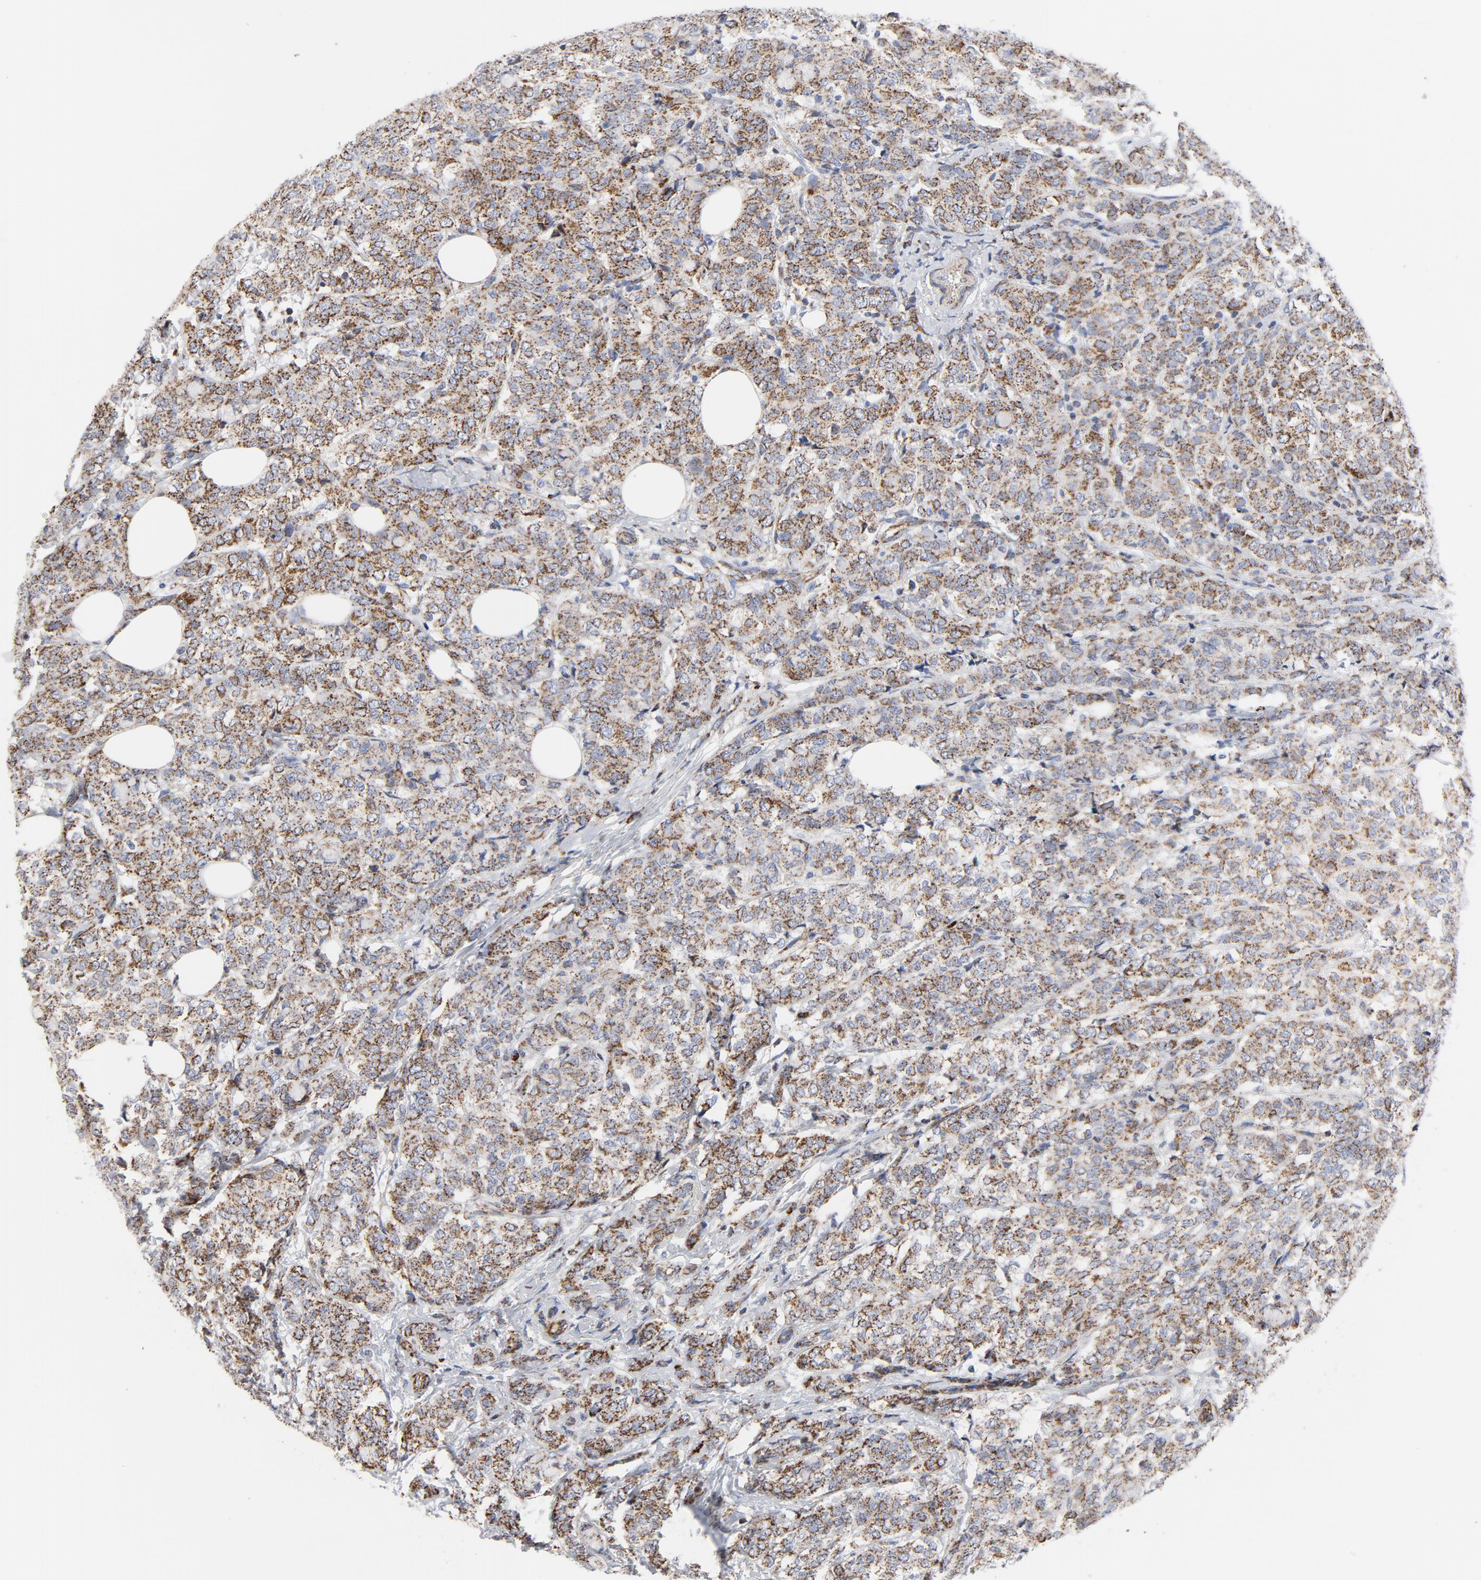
{"staining": {"intensity": "moderate", "quantity": ">75%", "location": "cytoplasmic/membranous"}, "tissue": "breast cancer", "cell_type": "Tumor cells", "image_type": "cancer", "snomed": [{"axis": "morphology", "description": "Lobular carcinoma"}, {"axis": "topography", "description": "Breast"}], "caption": "Immunohistochemical staining of breast cancer (lobular carcinoma) demonstrates medium levels of moderate cytoplasmic/membranous expression in approximately >75% of tumor cells.", "gene": "CYCS", "patient": {"sex": "female", "age": 60}}